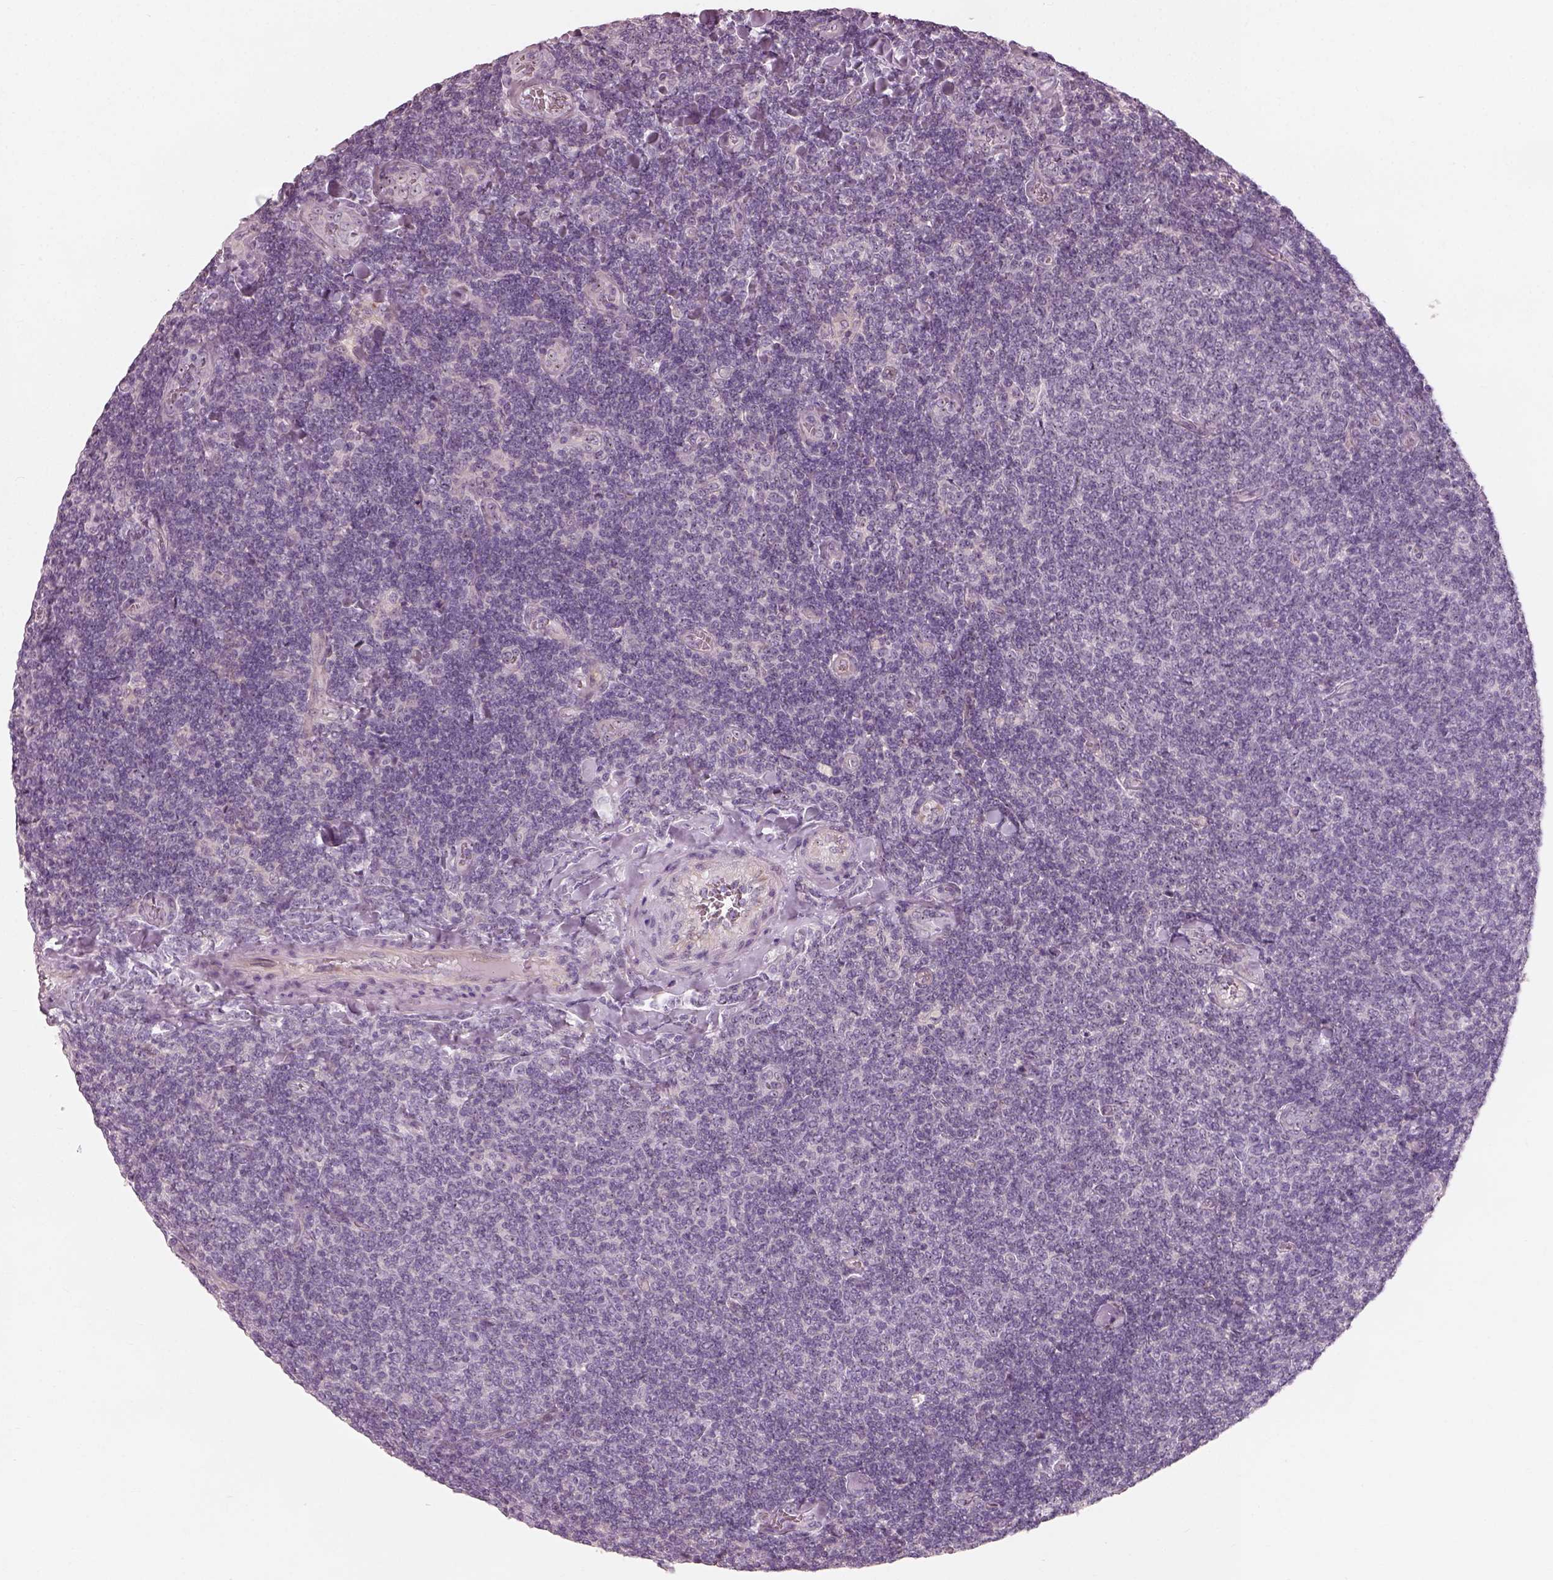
{"staining": {"intensity": "negative", "quantity": "none", "location": "none"}, "tissue": "lymphoma", "cell_type": "Tumor cells", "image_type": "cancer", "snomed": [{"axis": "morphology", "description": "Malignant lymphoma, non-Hodgkin's type, Low grade"}, {"axis": "topography", "description": "Lymph node"}], "caption": "Protein analysis of low-grade malignant lymphoma, non-Hodgkin's type demonstrates no significant staining in tumor cells.", "gene": "CDS1", "patient": {"sex": "male", "age": 52}}